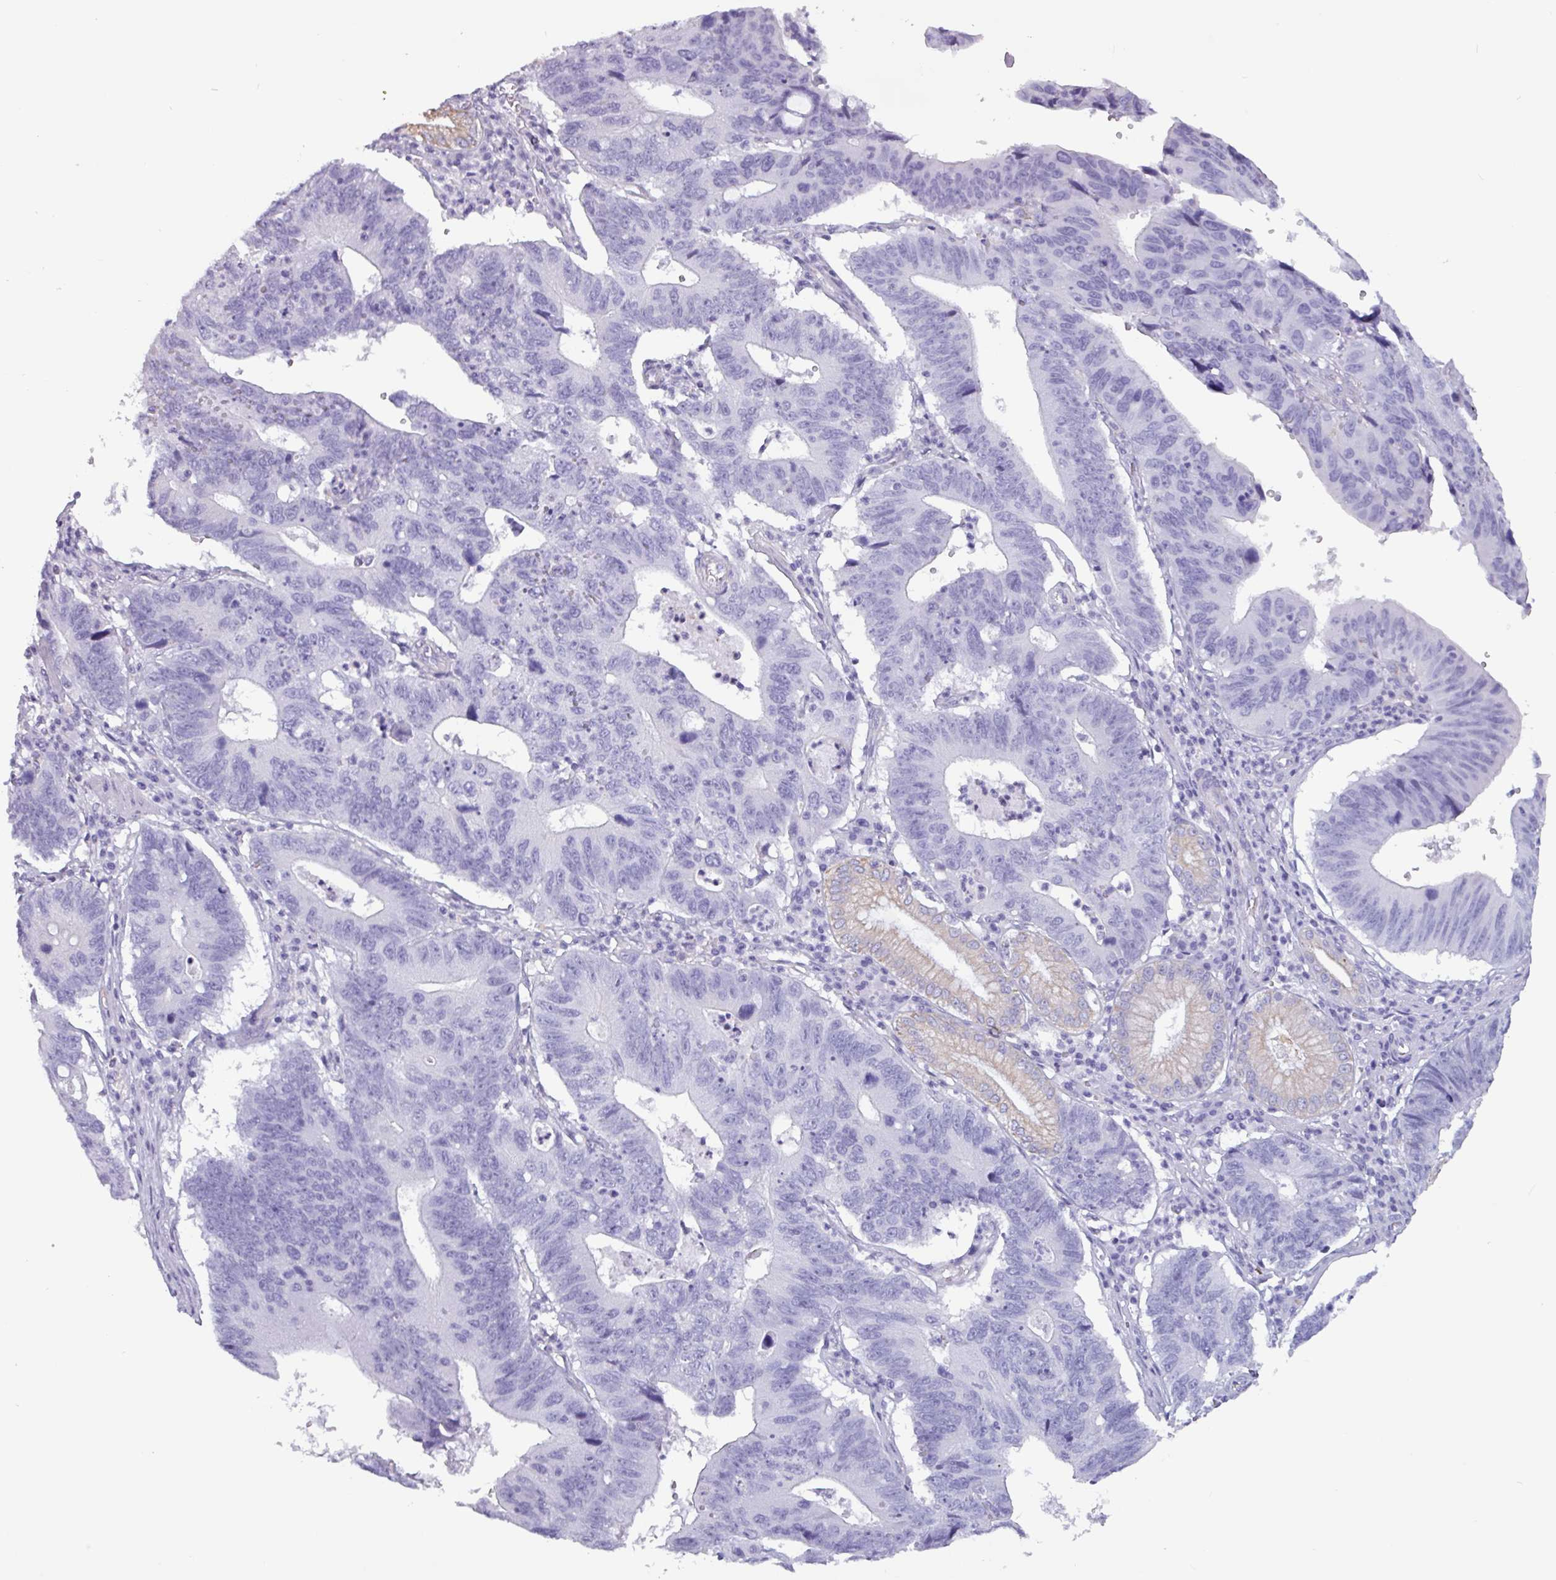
{"staining": {"intensity": "negative", "quantity": "none", "location": "none"}, "tissue": "stomach cancer", "cell_type": "Tumor cells", "image_type": "cancer", "snomed": [{"axis": "morphology", "description": "Adenocarcinoma, NOS"}, {"axis": "topography", "description": "Stomach"}], "caption": "The immunohistochemistry (IHC) image has no significant positivity in tumor cells of adenocarcinoma (stomach) tissue. (Brightfield microscopy of DAB (3,3'-diaminobenzidine) immunohistochemistry at high magnification).", "gene": "CAMK1", "patient": {"sex": "male", "age": 59}}